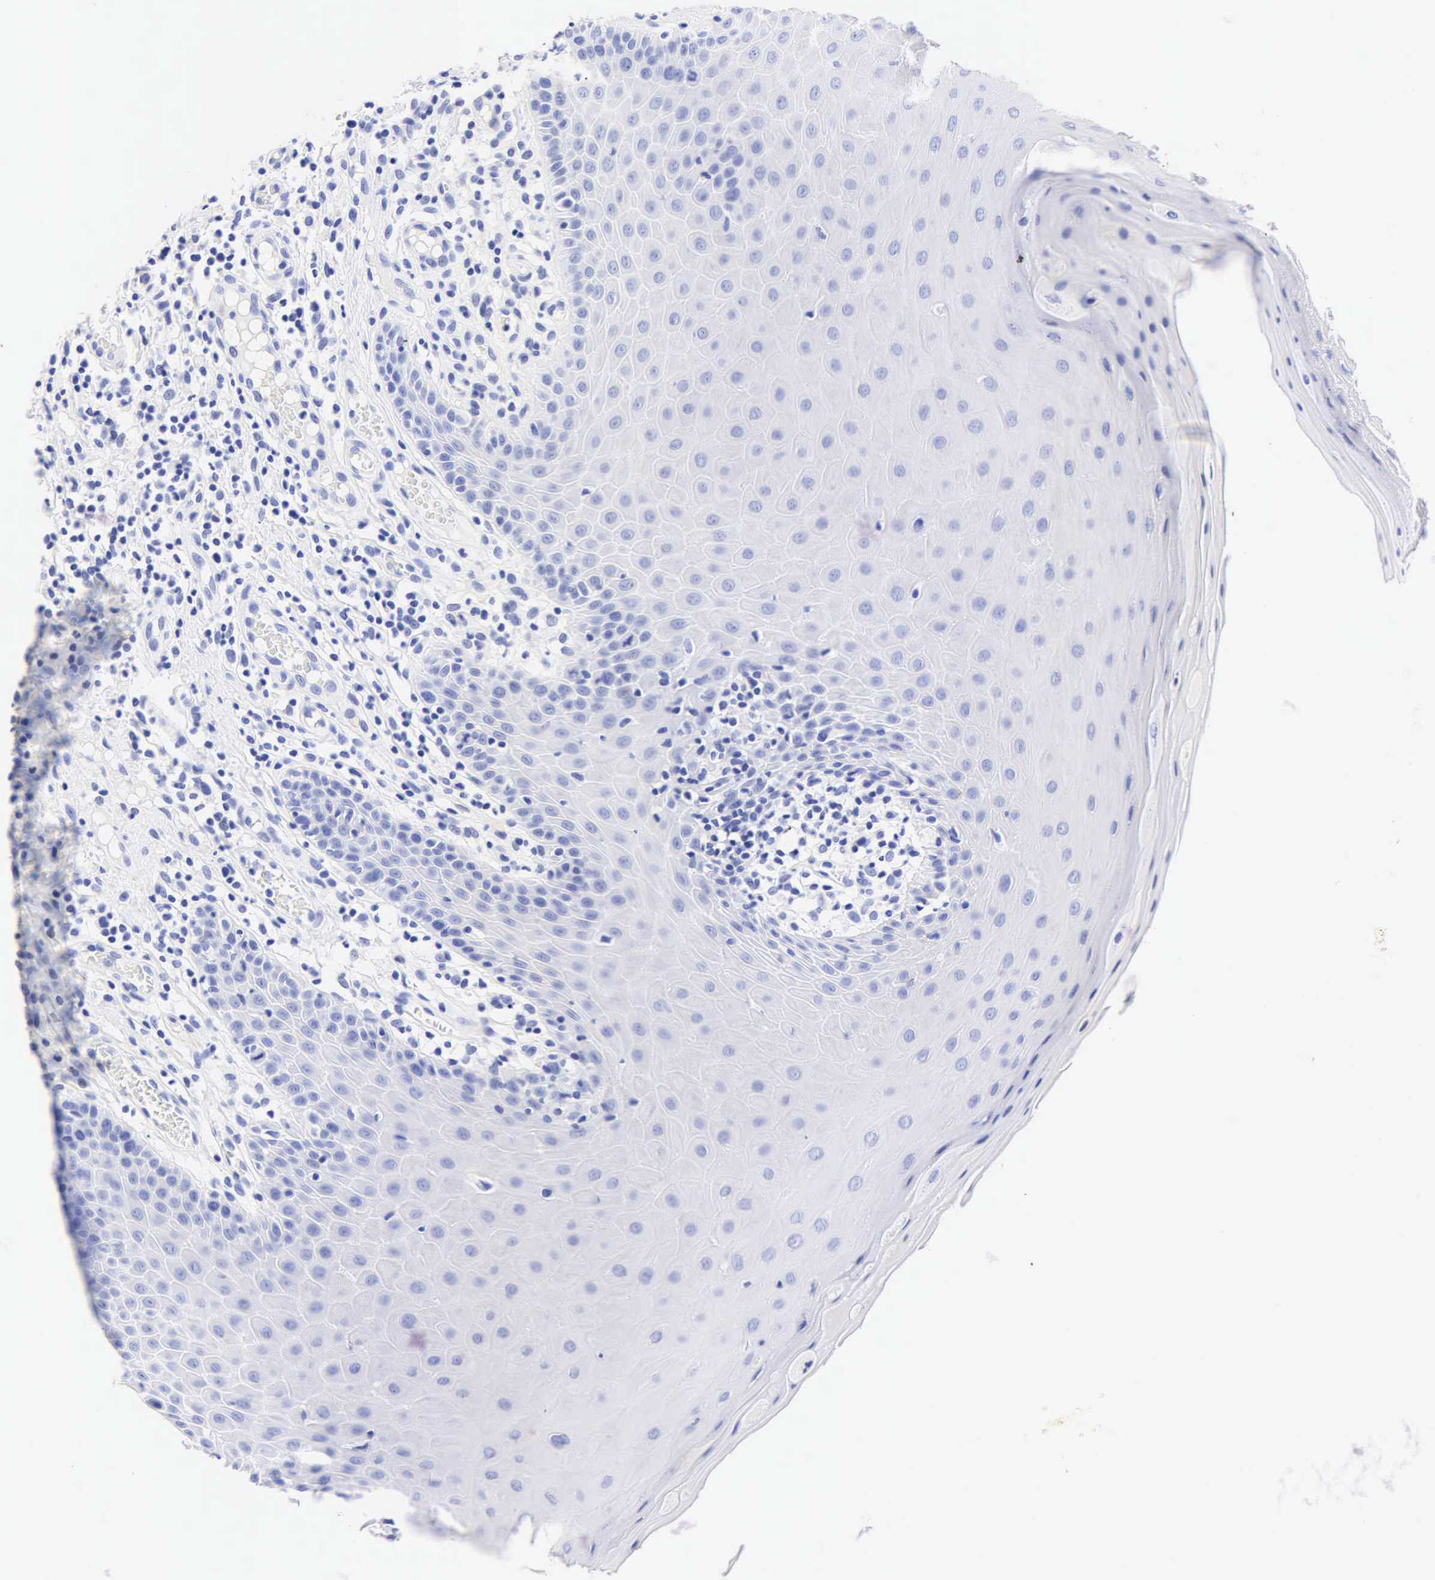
{"staining": {"intensity": "negative", "quantity": "none", "location": "none"}, "tissue": "oral mucosa", "cell_type": "Squamous epithelial cells", "image_type": "normal", "snomed": [{"axis": "morphology", "description": "Normal tissue, NOS"}, {"axis": "topography", "description": "Oral tissue"}], "caption": "High power microscopy photomicrograph of an immunohistochemistry micrograph of unremarkable oral mucosa, revealing no significant expression in squamous epithelial cells. (DAB (3,3'-diaminobenzidine) immunohistochemistry visualized using brightfield microscopy, high magnification).", "gene": "DES", "patient": {"sex": "female", "age": 56}}